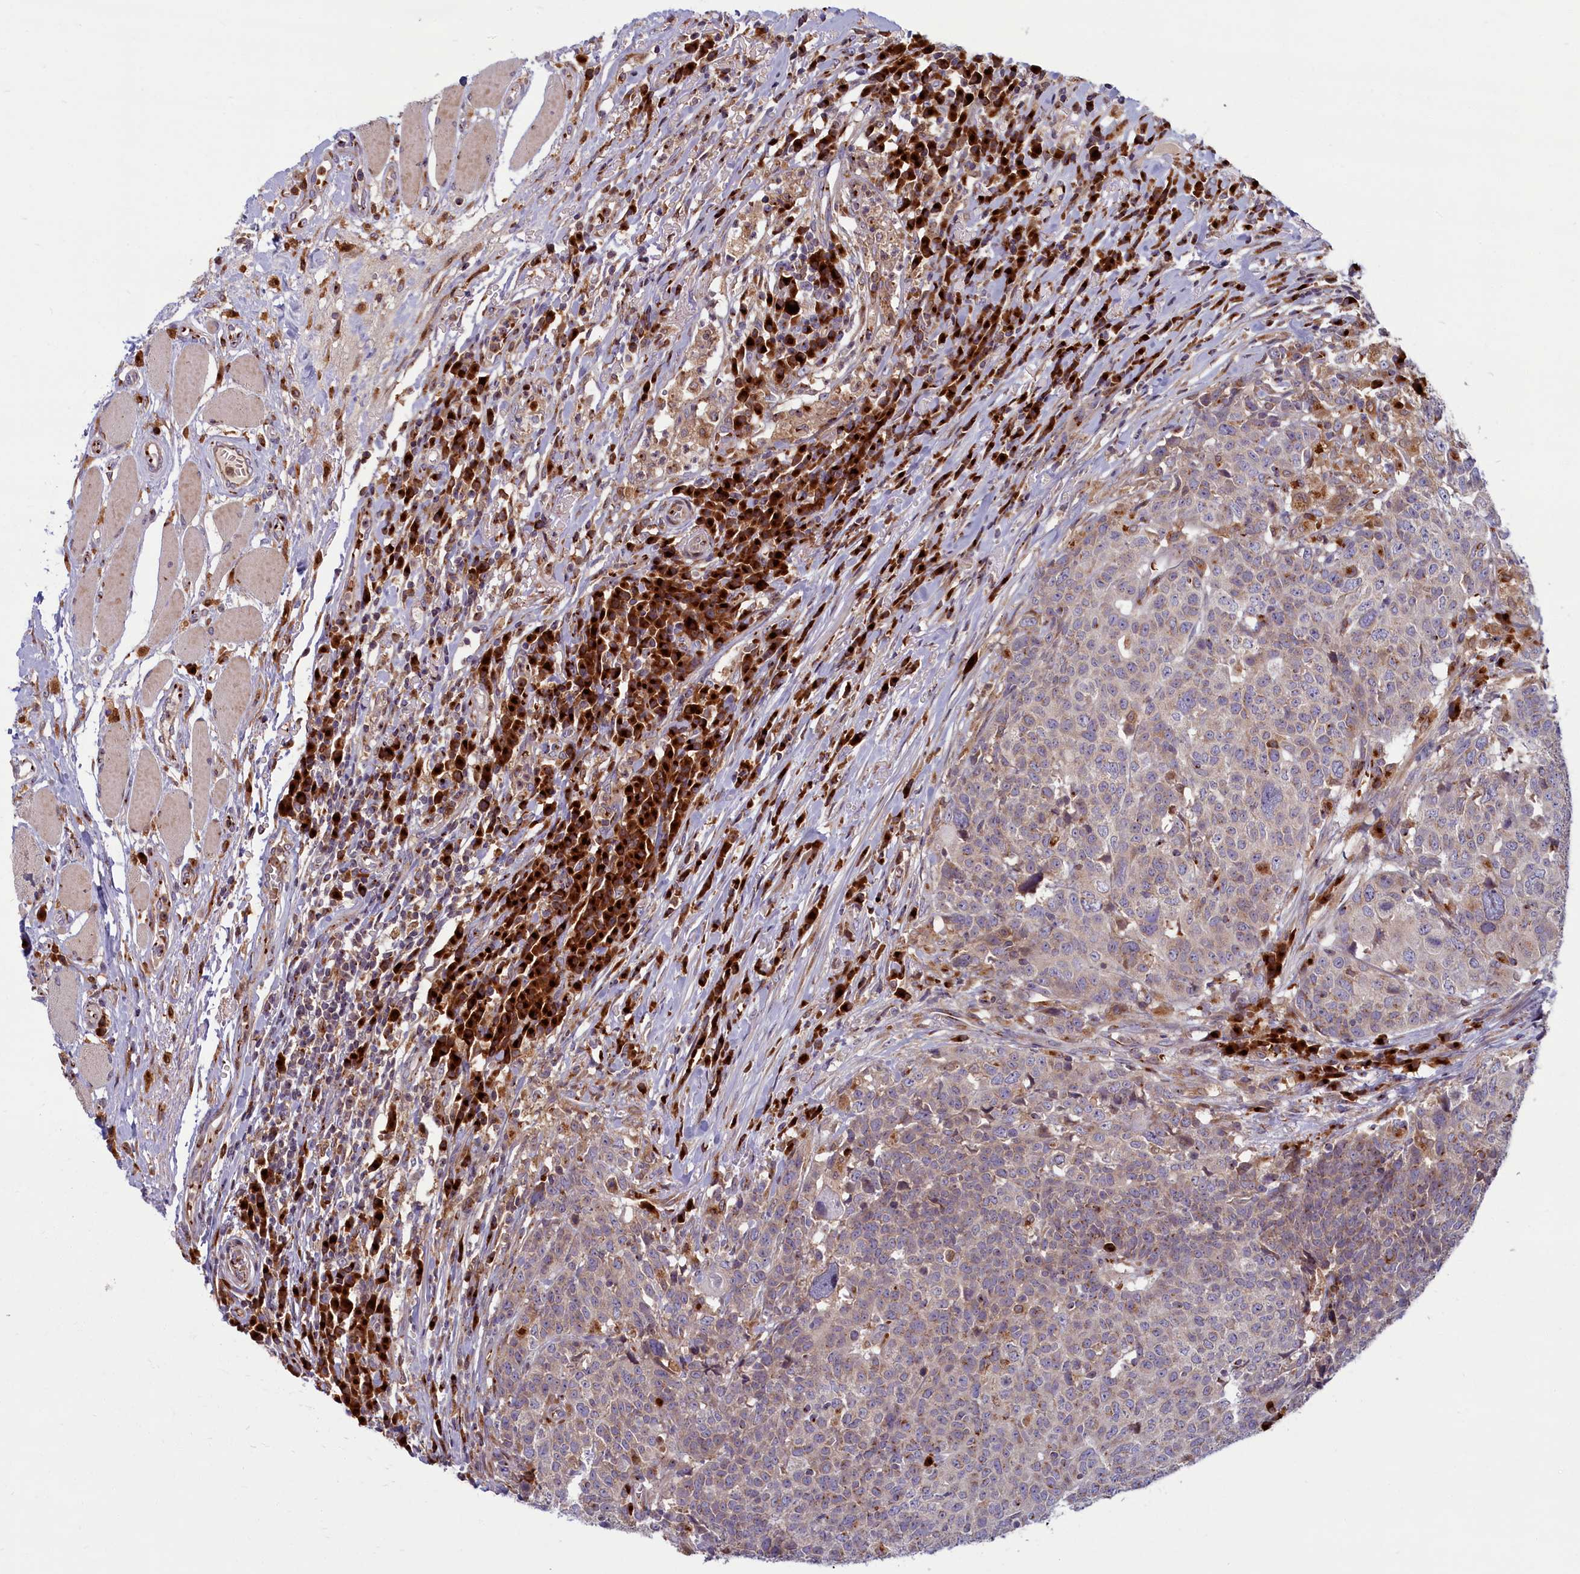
{"staining": {"intensity": "moderate", "quantity": "25%-75%", "location": "cytoplasmic/membranous"}, "tissue": "head and neck cancer", "cell_type": "Tumor cells", "image_type": "cancer", "snomed": [{"axis": "morphology", "description": "Squamous cell carcinoma, NOS"}, {"axis": "topography", "description": "Head-Neck"}], "caption": "The micrograph demonstrates staining of head and neck squamous cell carcinoma, revealing moderate cytoplasmic/membranous protein expression (brown color) within tumor cells. (DAB IHC, brown staining for protein, blue staining for nuclei).", "gene": "BLVRB", "patient": {"sex": "male", "age": 66}}